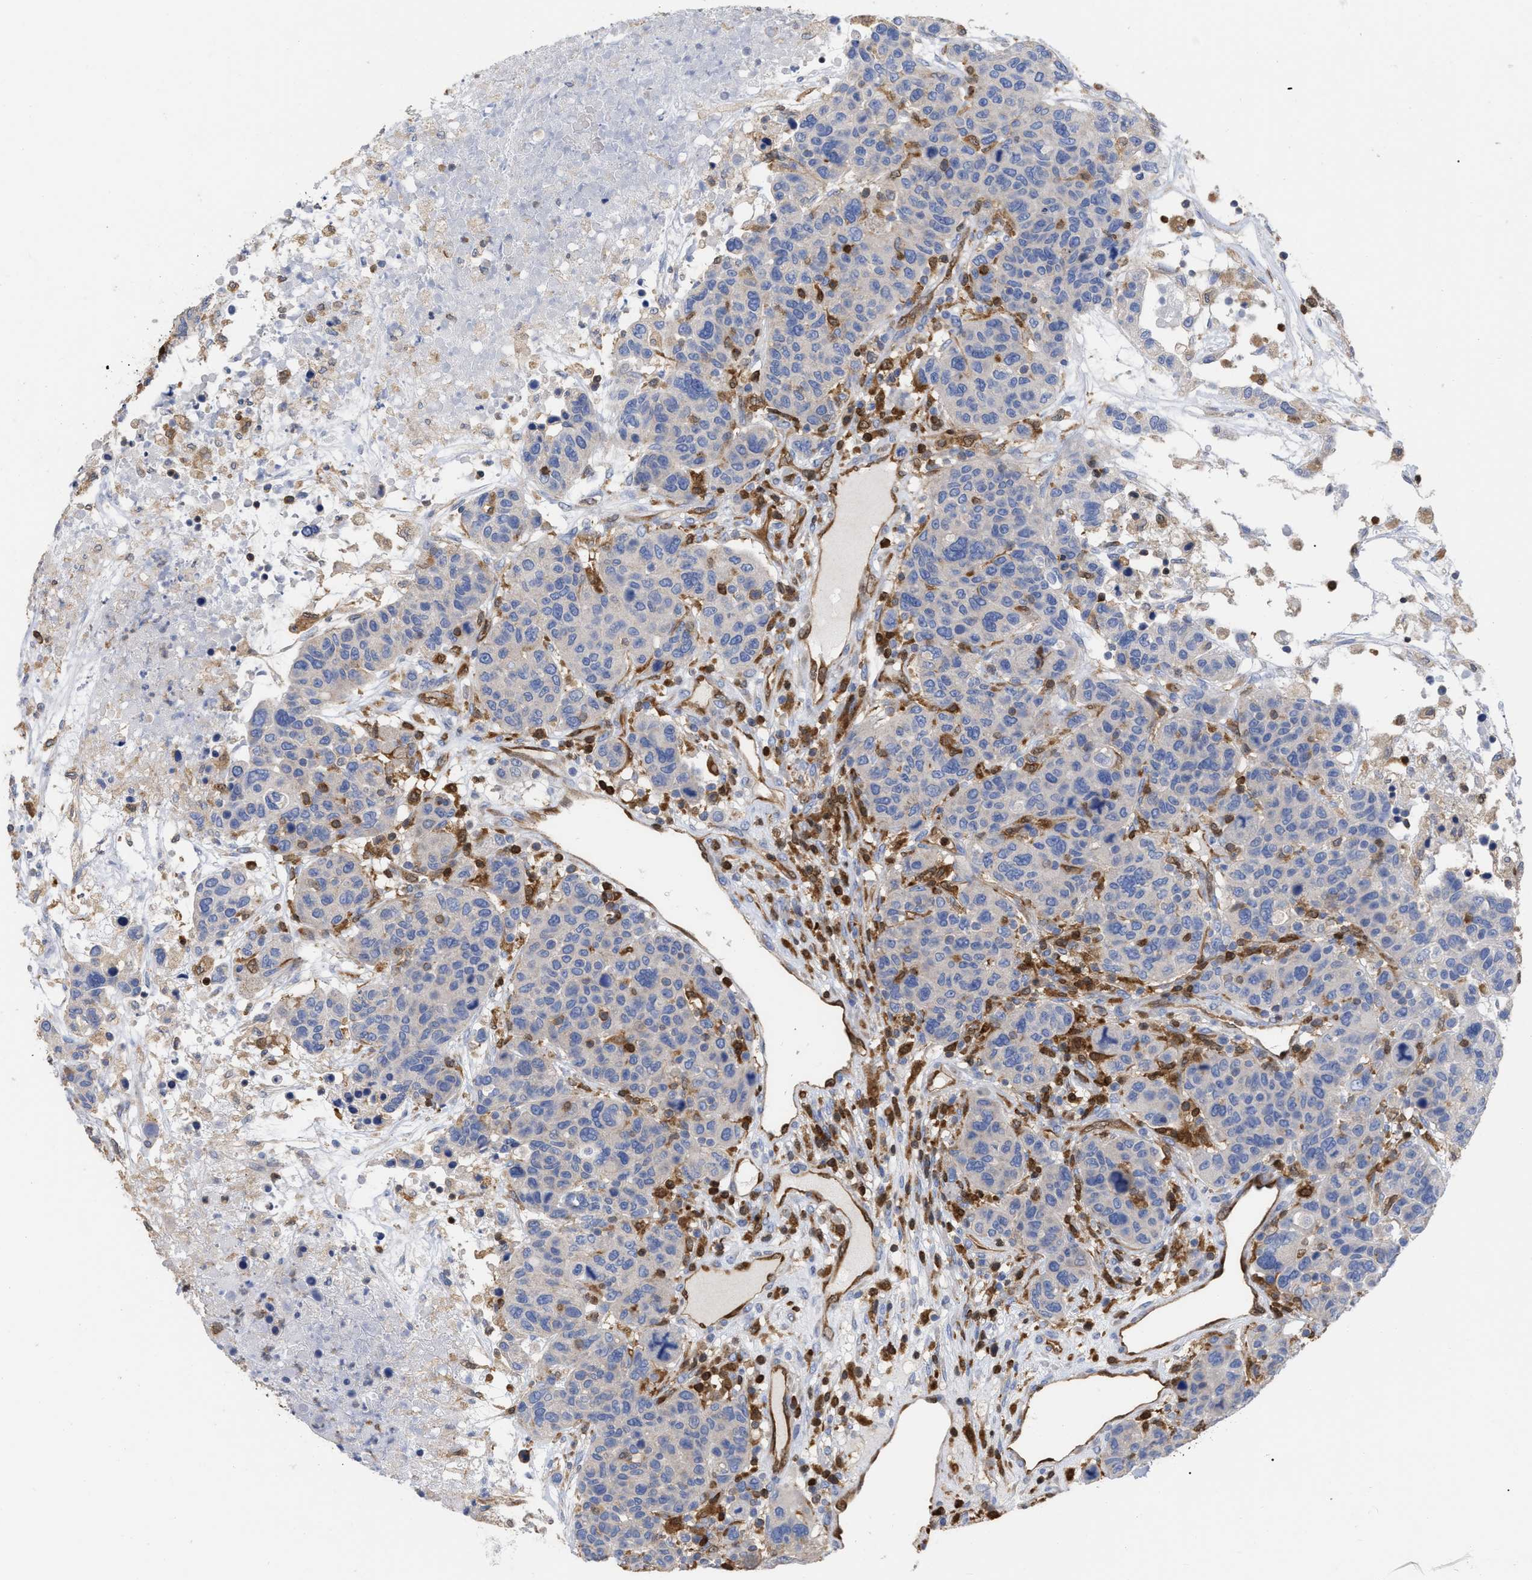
{"staining": {"intensity": "negative", "quantity": "none", "location": "none"}, "tissue": "breast cancer", "cell_type": "Tumor cells", "image_type": "cancer", "snomed": [{"axis": "morphology", "description": "Duct carcinoma"}, {"axis": "topography", "description": "Breast"}], "caption": "This is a histopathology image of immunohistochemistry staining of breast cancer, which shows no staining in tumor cells.", "gene": "GIMAP4", "patient": {"sex": "female", "age": 37}}